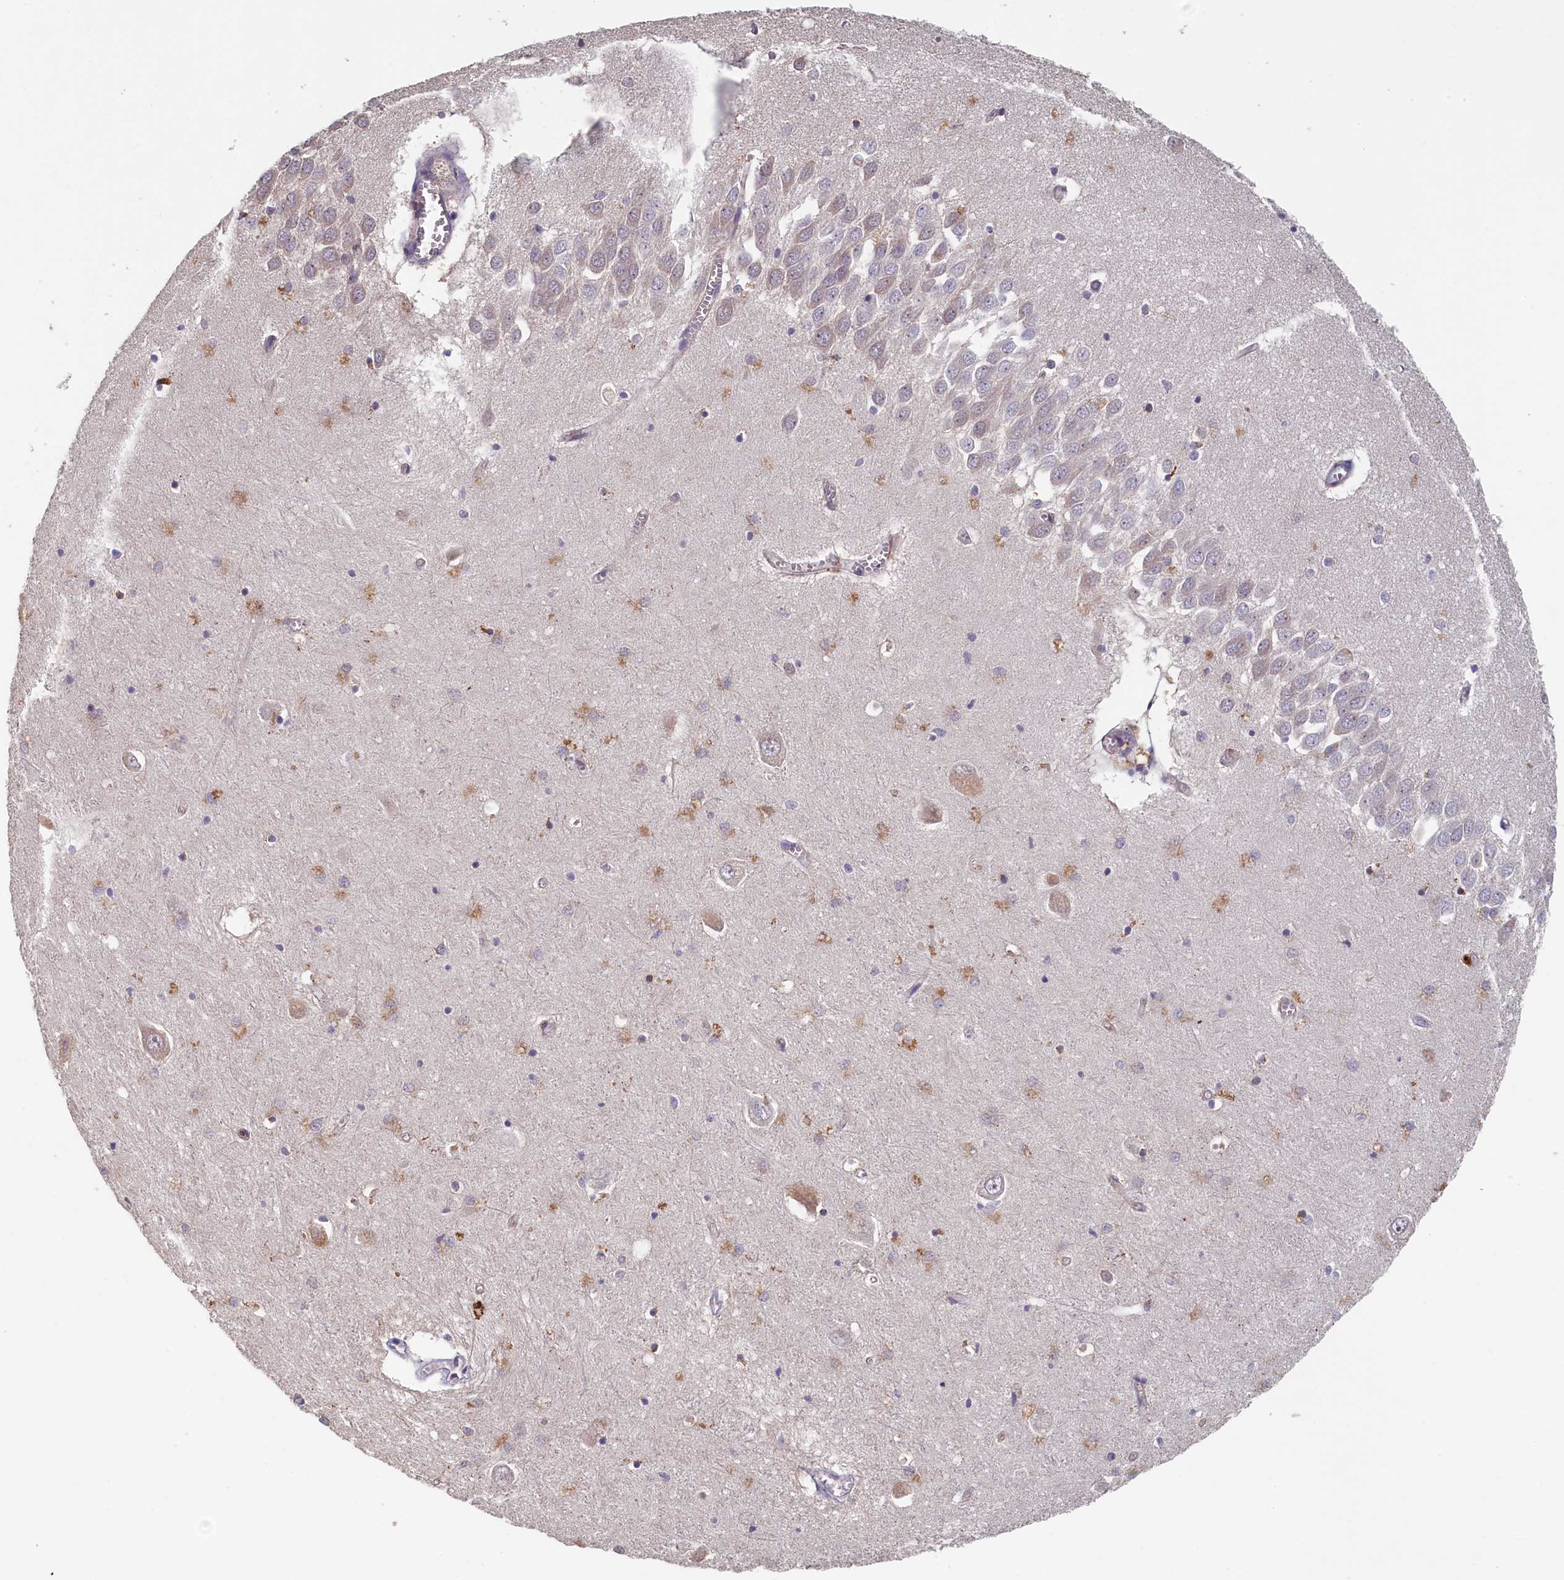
{"staining": {"intensity": "moderate", "quantity": "<25%", "location": "cytoplasmic/membranous"}, "tissue": "hippocampus", "cell_type": "Glial cells", "image_type": "normal", "snomed": [{"axis": "morphology", "description": "Normal tissue, NOS"}, {"axis": "topography", "description": "Hippocampus"}], "caption": "A histopathology image of human hippocampus stained for a protein displays moderate cytoplasmic/membranous brown staining in glial cells.", "gene": "NUBP2", "patient": {"sex": "male", "age": 70}}